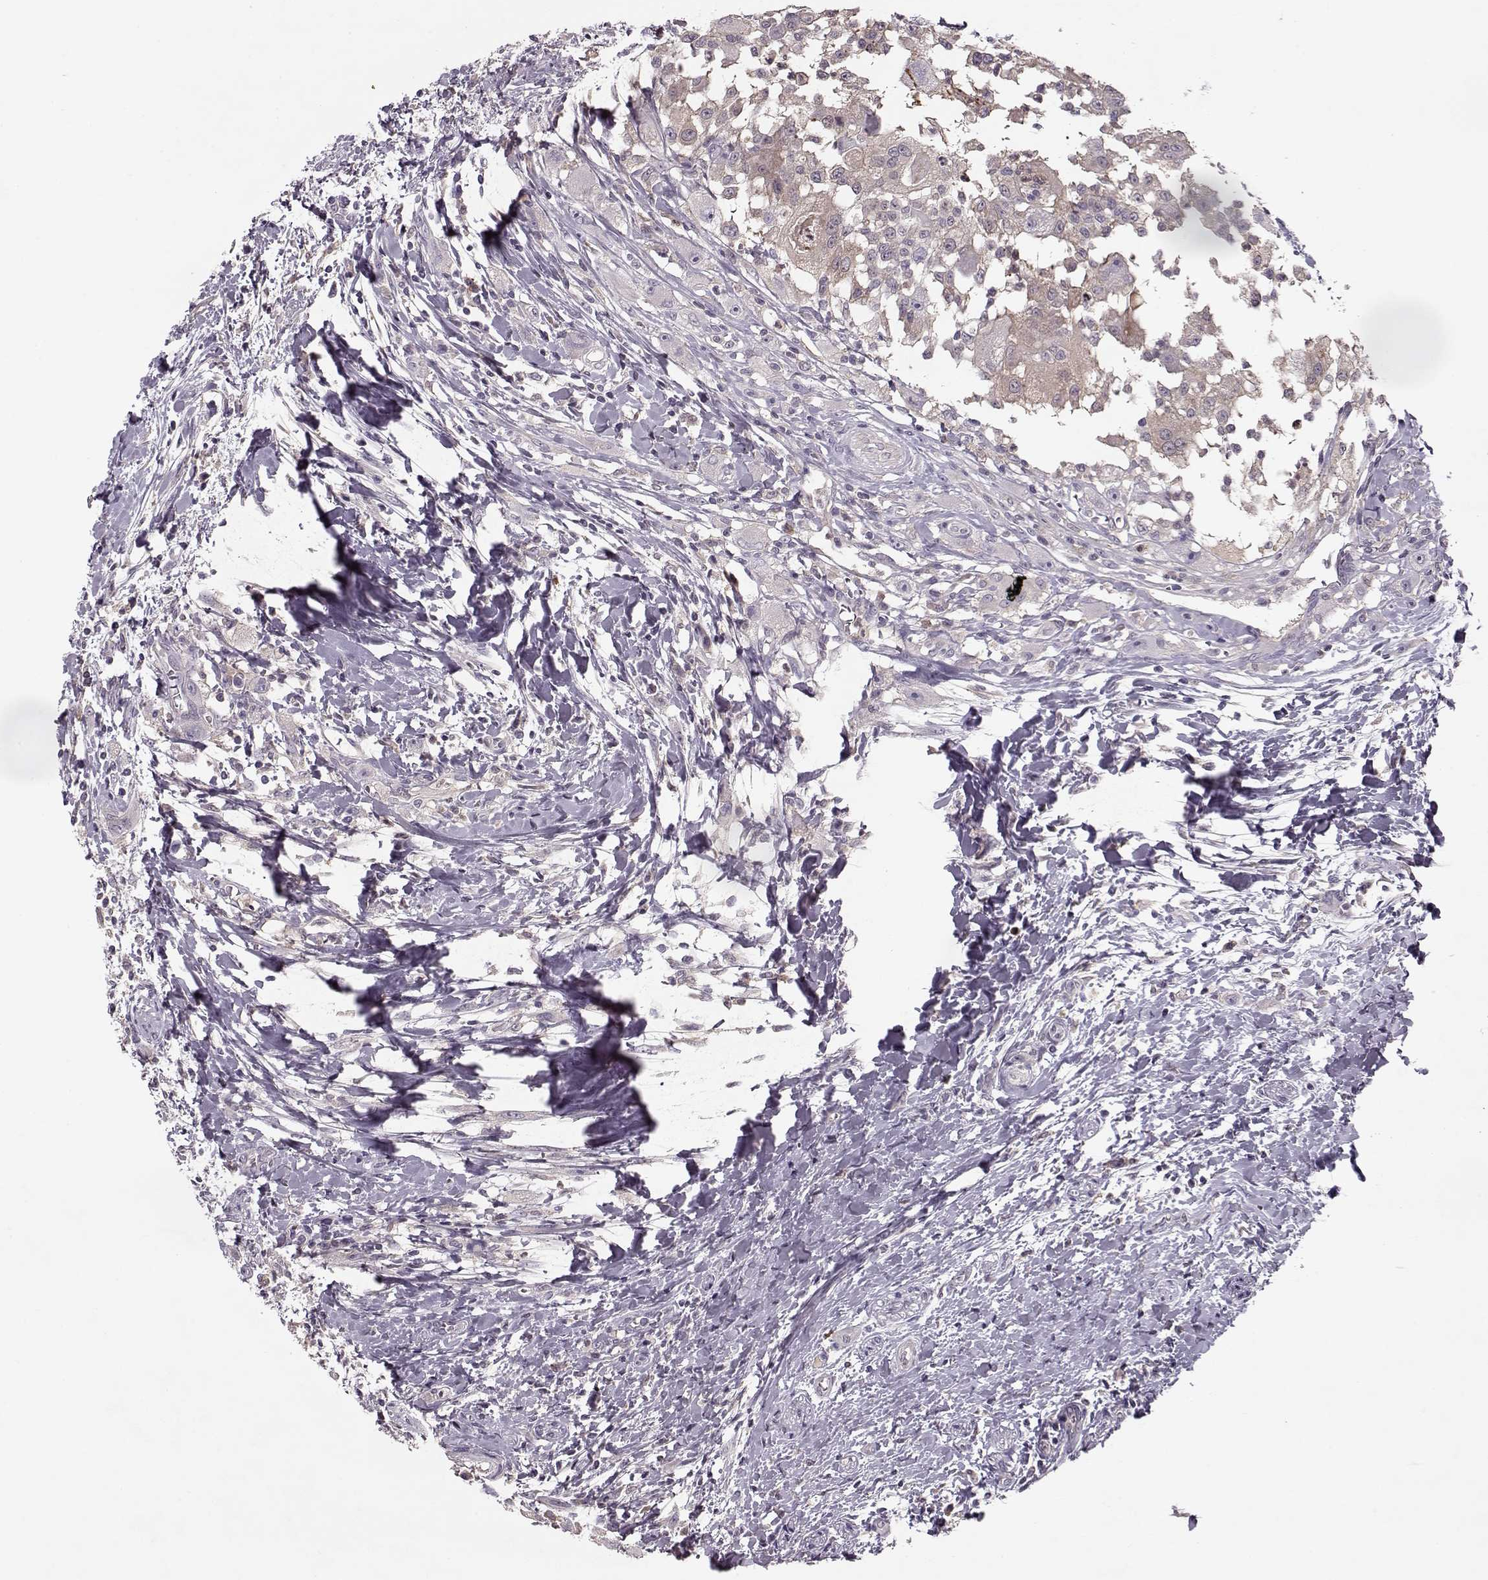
{"staining": {"intensity": "weak", "quantity": "25%-75%", "location": "cytoplasmic/membranous"}, "tissue": "head and neck cancer", "cell_type": "Tumor cells", "image_type": "cancer", "snomed": [{"axis": "morphology", "description": "Squamous cell carcinoma, NOS"}, {"axis": "morphology", "description": "Squamous cell carcinoma, metastatic, NOS"}, {"axis": "topography", "description": "Oral tissue"}, {"axis": "topography", "description": "Head-Neck"}], "caption": "The histopathology image shows staining of head and neck cancer, revealing weak cytoplasmic/membranous protein expression (brown color) within tumor cells. (DAB IHC, brown staining for protein, blue staining for nuclei).", "gene": "ACOT11", "patient": {"sex": "female", "age": 85}}